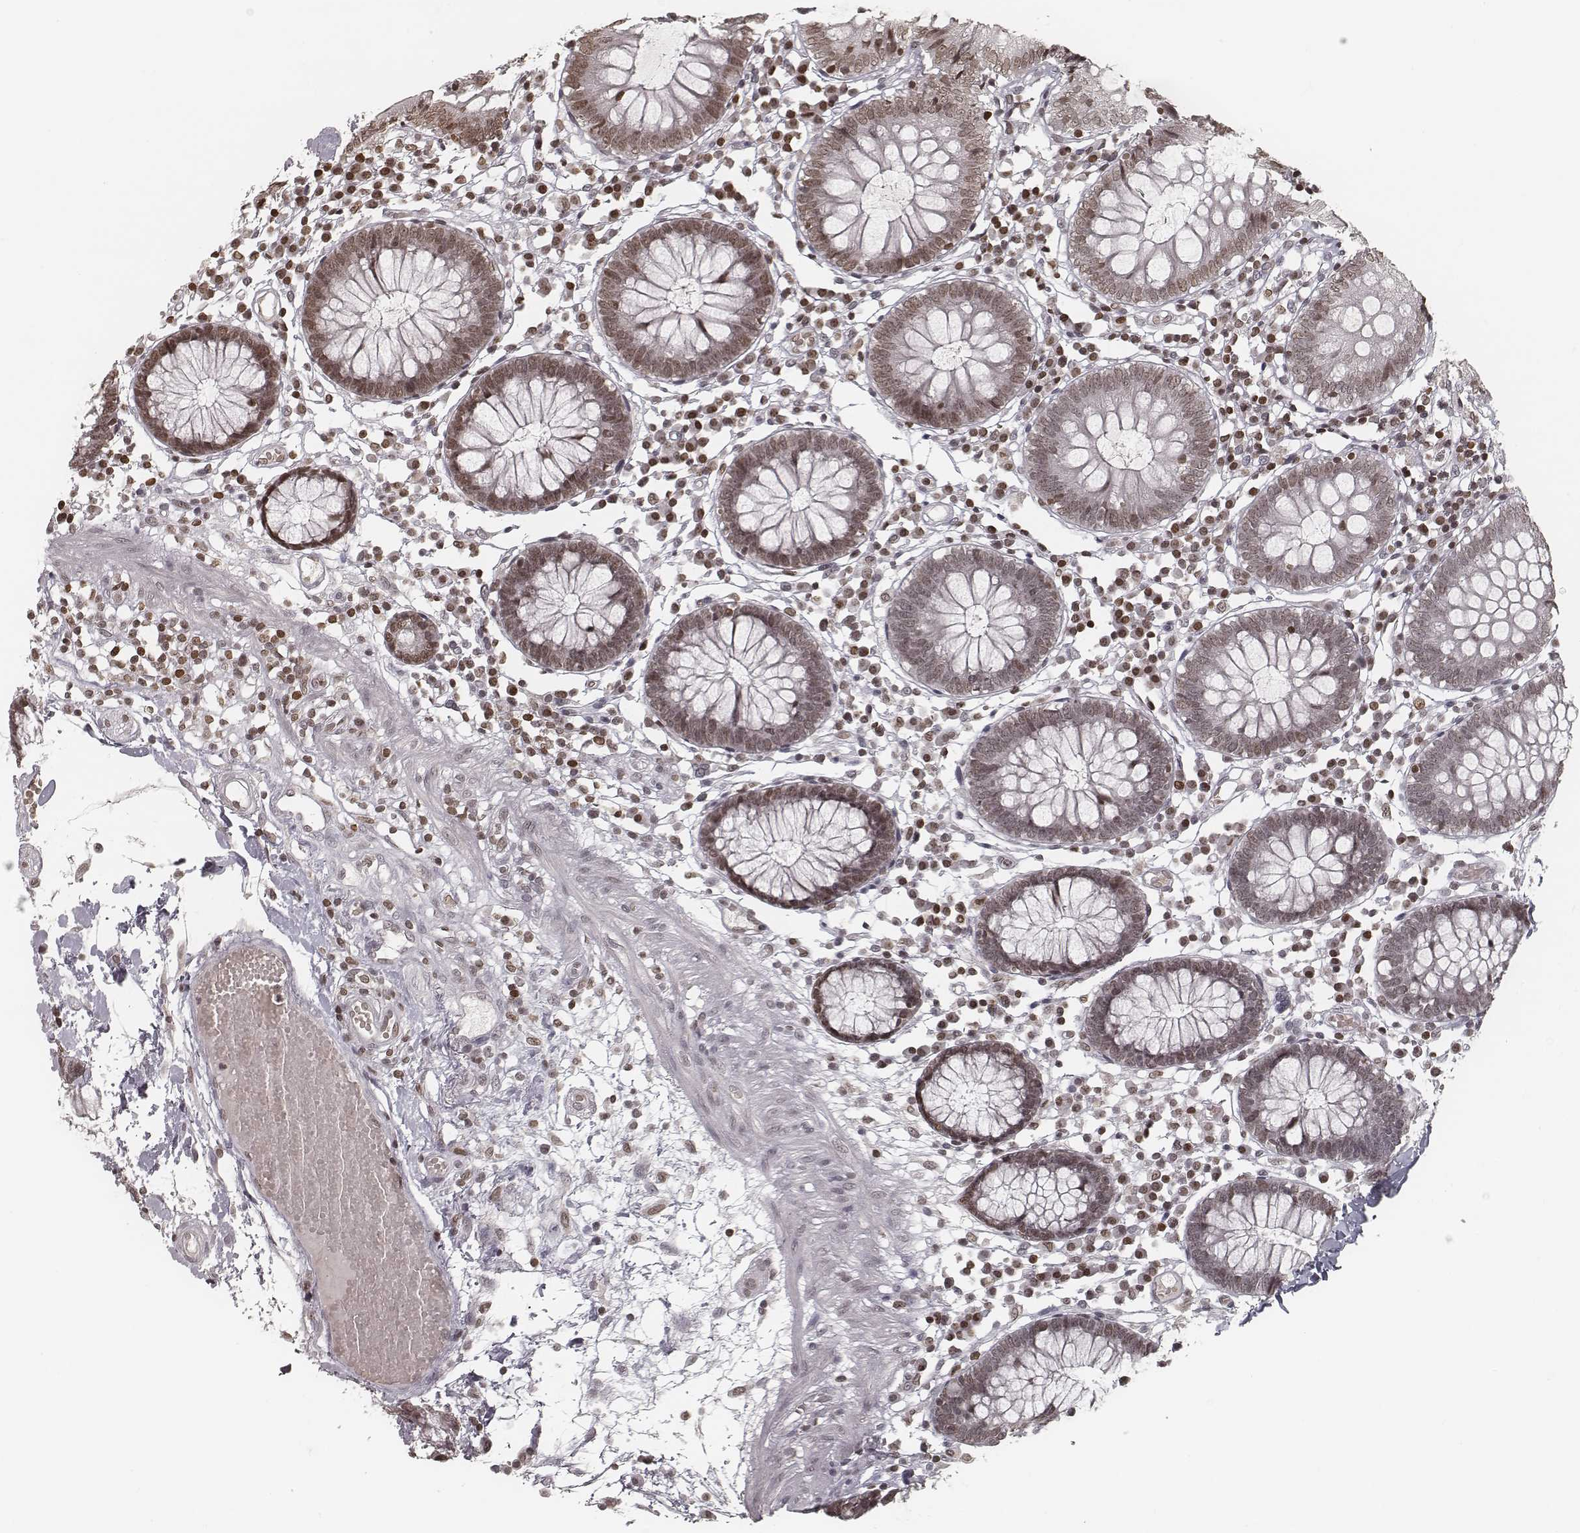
{"staining": {"intensity": "weak", "quantity": ">75%", "location": "nuclear"}, "tissue": "colon", "cell_type": "Endothelial cells", "image_type": "normal", "snomed": [{"axis": "morphology", "description": "Normal tissue, NOS"}, {"axis": "morphology", "description": "Adenocarcinoma, NOS"}, {"axis": "topography", "description": "Colon"}], "caption": "High-magnification brightfield microscopy of unremarkable colon stained with DAB (3,3'-diaminobenzidine) (brown) and counterstained with hematoxylin (blue). endothelial cells exhibit weak nuclear staining is appreciated in approximately>75% of cells.", "gene": "HMGA2", "patient": {"sex": "male", "age": 83}}